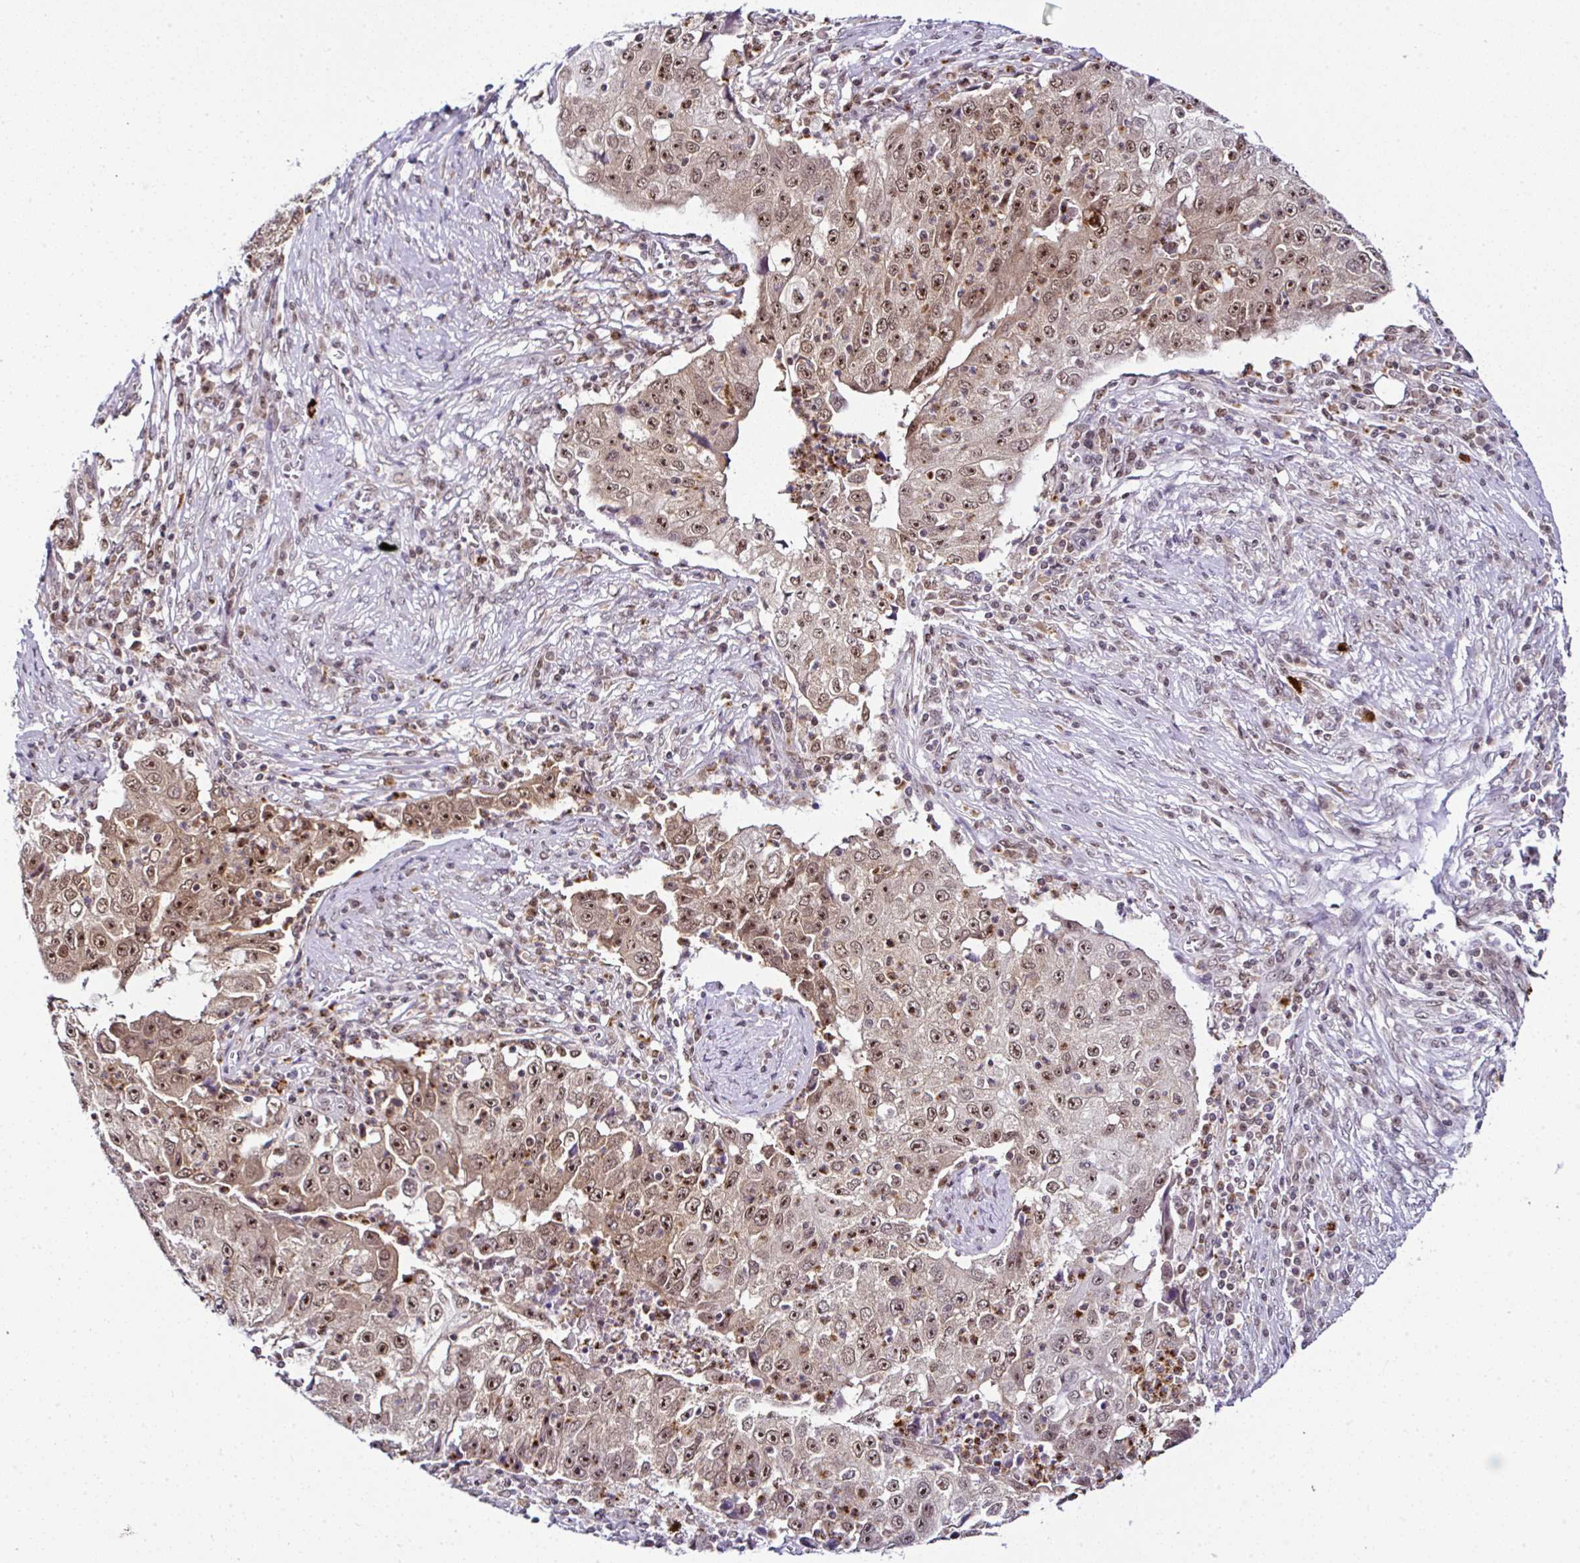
{"staining": {"intensity": "moderate", "quantity": ">75%", "location": "cytoplasmic/membranous,nuclear"}, "tissue": "lung cancer", "cell_type": "Tumor cells", "image_type": "cancer", "snomed": [{"axis": "morphology", "description": "Squamous cell carcinoma, NOS"}, {"axis": "topography", "description": "Lung"}], "caption": "Squamous cell carcinoma (lung) stained with immunohistochemistry displays moderate cytoplasmic/membranous and nuclear expression in about >75% of tumor cells.", "gene": "PTPN2", "patient": {"sex": "male", "age": 64}}